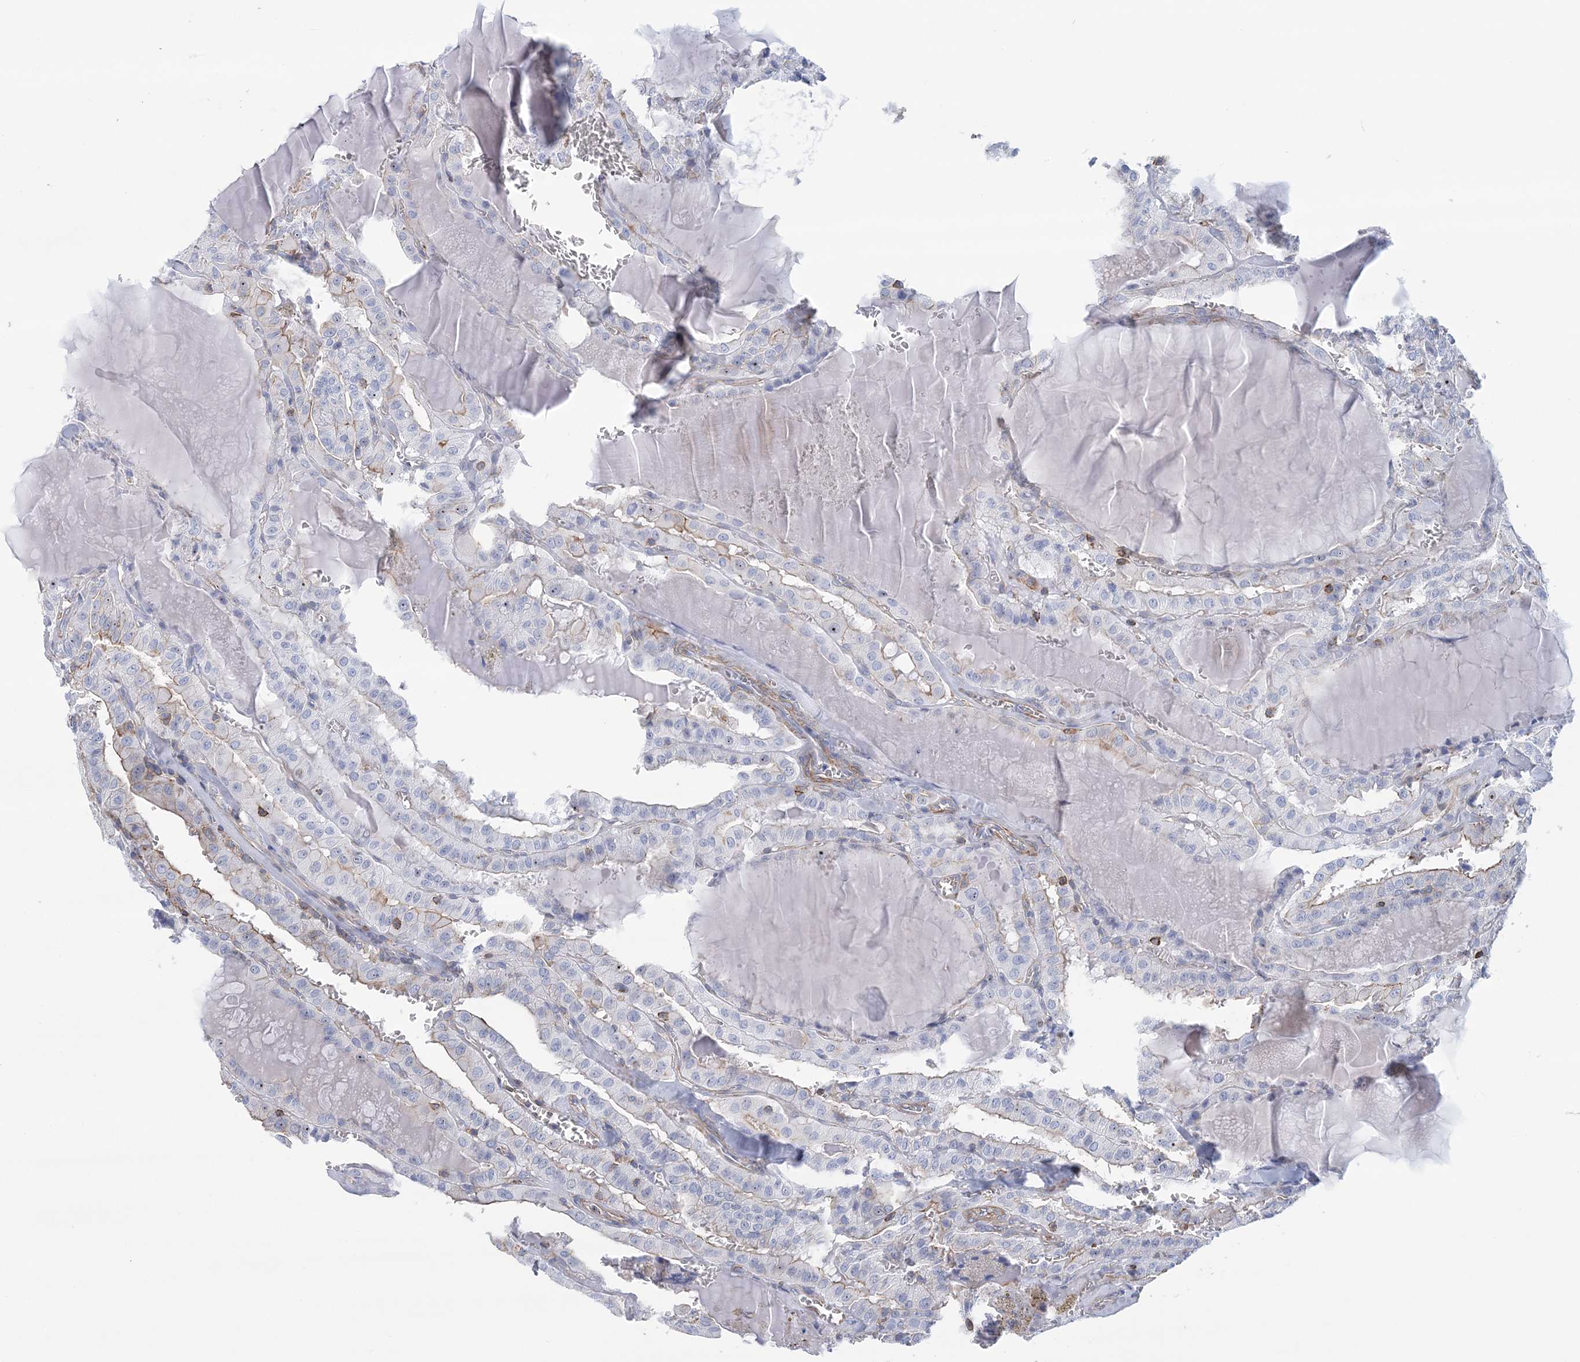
{"staining": {"intensity": "negative", "quantity": "none", "location": "none"}, "tissue": "thyroid cancer", "cell_type": "Tumor cells", "image_type": "cancer", "snomed": [{"axis": "morphology", "description": "Papillary adenocarcinoma, NOS"}, {"axis": "topography", "description": "Thyroid gland"}], "caption": "DAB (3,3'-diaminobenzidine) immunohistochemical staining of human papillary adenocarcinoma (thyroid) shows no significant positivity in tumor cells. Nuclei are stained in blue.", "gene": "C11orf21", "patient": {"sex": "male", "age": 52}}